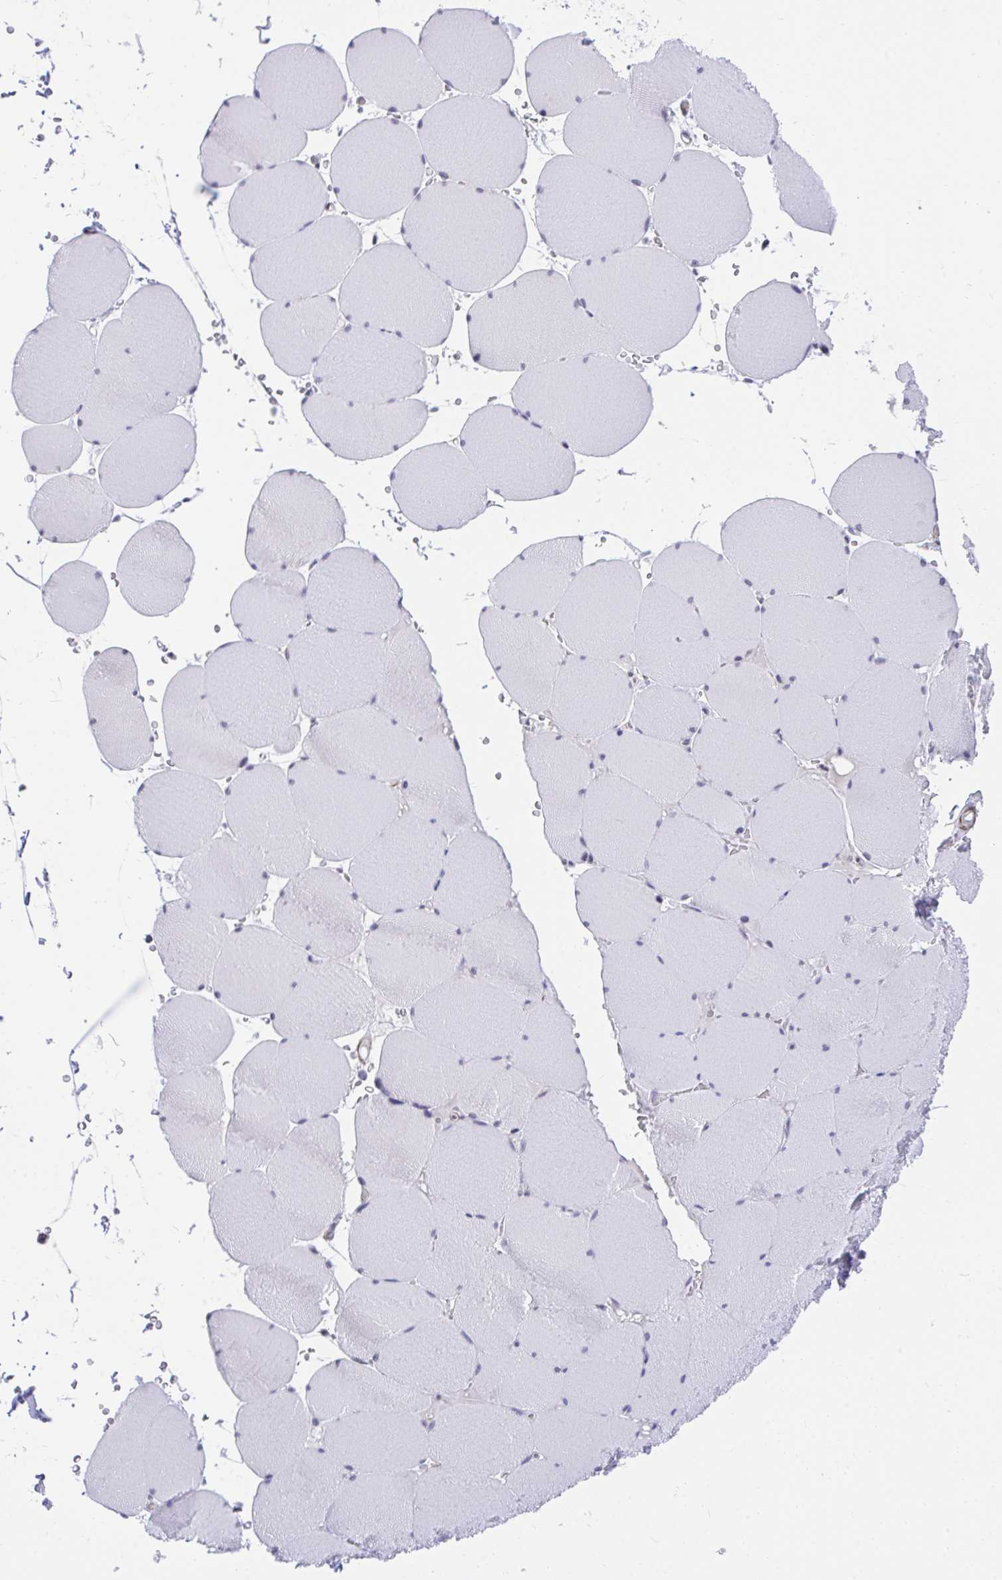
{"staining": {"intensity": "negative", "quantity": "none", "location": "none"}, "tissue": "skeletal muscle", "cell_type": "Myocytes", "image_type": "normal", "snomed": [{"axis": "morphology", "description": "Normal tissue, NOS"}, {"axis": "topography", "description": "Skeletal muscle"}, {"axis": "topography", "description": "Head-Neck"}], "caption": "Benign skeletal muscle was stained to show a protein in brown. There is no significant expression in myocytes. The staining was performed using DAB (3,3'-diaminobenzidine) to visualize the protein expression in brown, while the nuclei were stained in blue with hematoxylin (Magnification: 20x).", "gene": "KCNN4", "patient": {"sex": "male", "age": 66}}